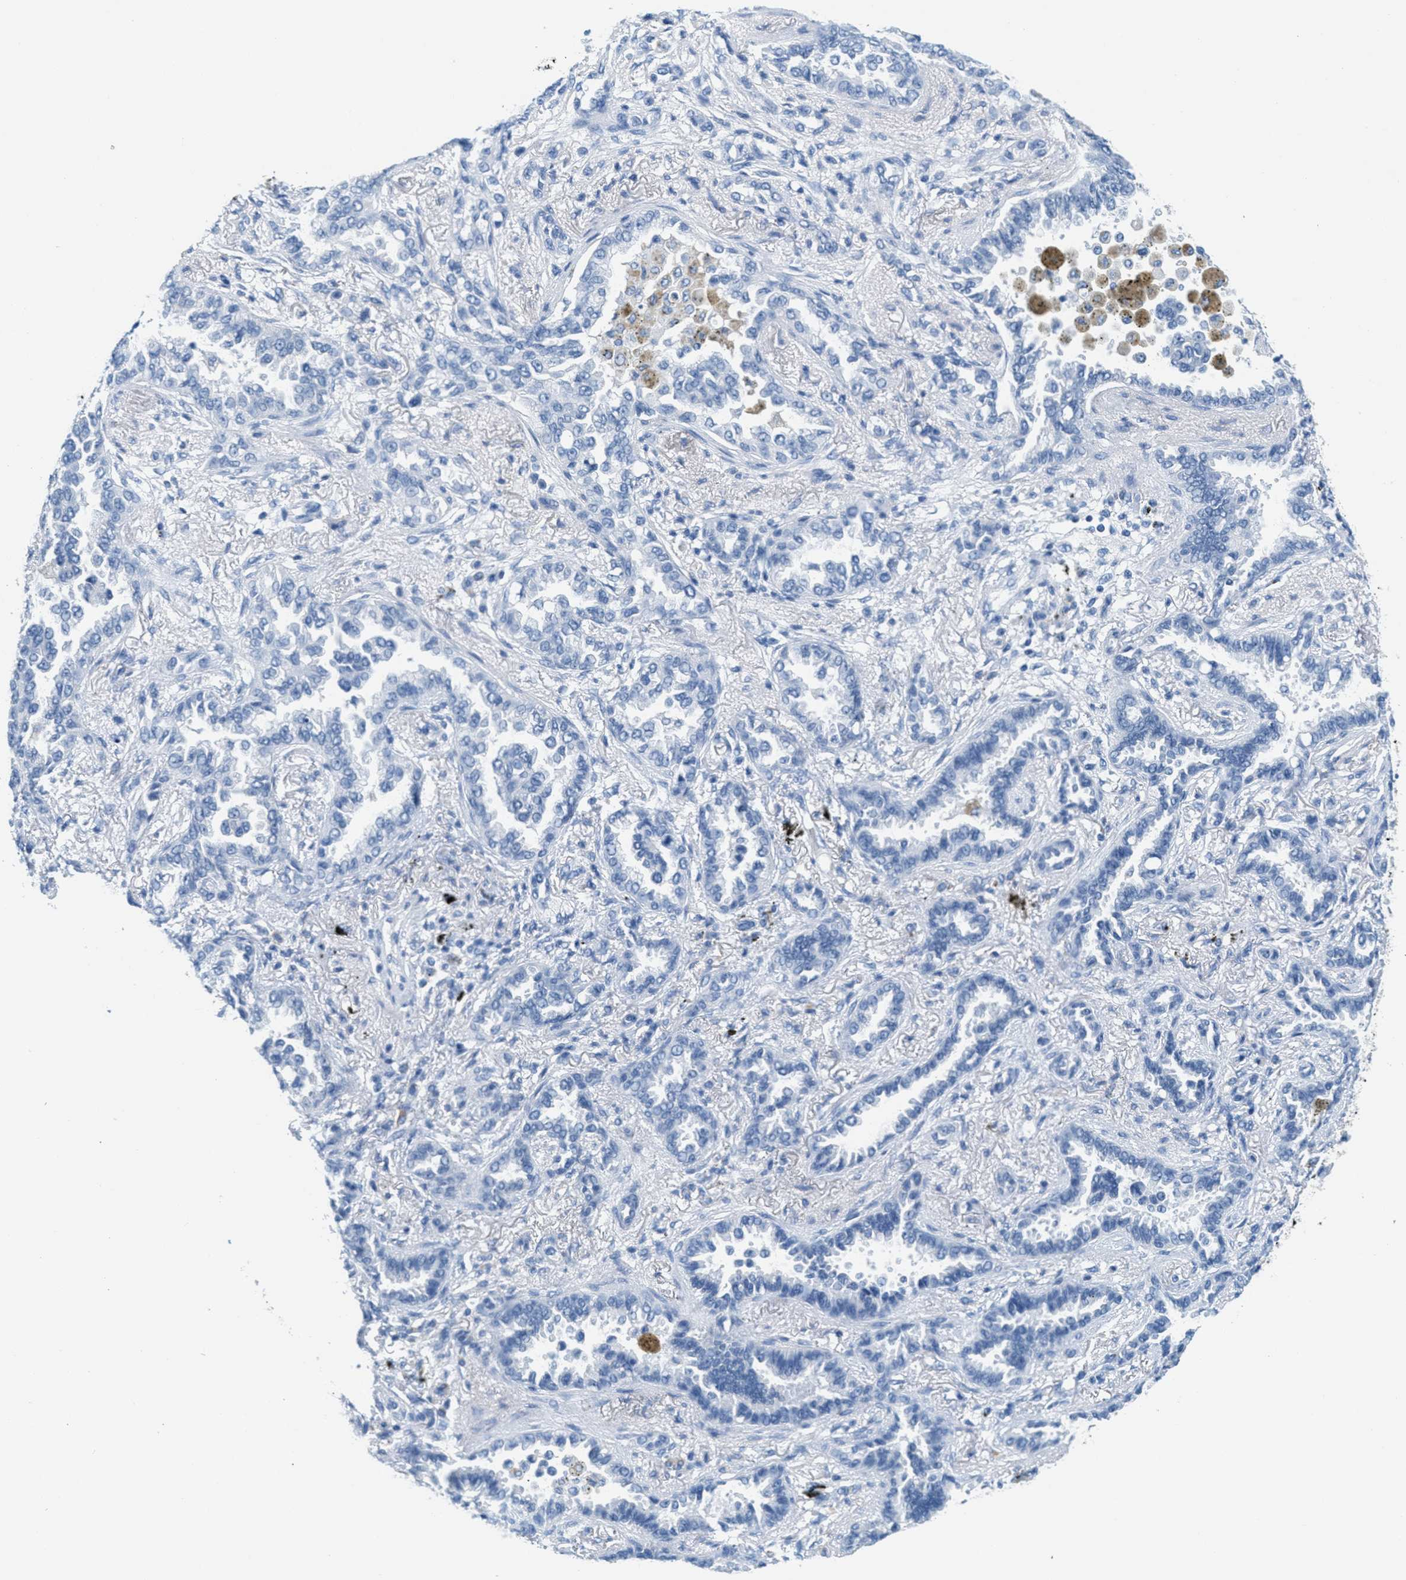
{"staining": {"intensity": "negative", "quantity": "none", "location": "none"}, "tissue": "lung cancer", "cell_type": "Tumor cells", "image_type": "cancer", "snomed": [{"axis": "morphology", "description": "Adenocarcinoma, NOS"}, {"axis": "topography", "description": "Lung"}], "caption": "Immunohistochemistry micrograph of neoplastic tissue: human lung adenocarcinoma stained with DAB displays no significant protein expression in tumor cells.", "gene": "GPM6A", "patient": {"sex": "male", "age": 59}}